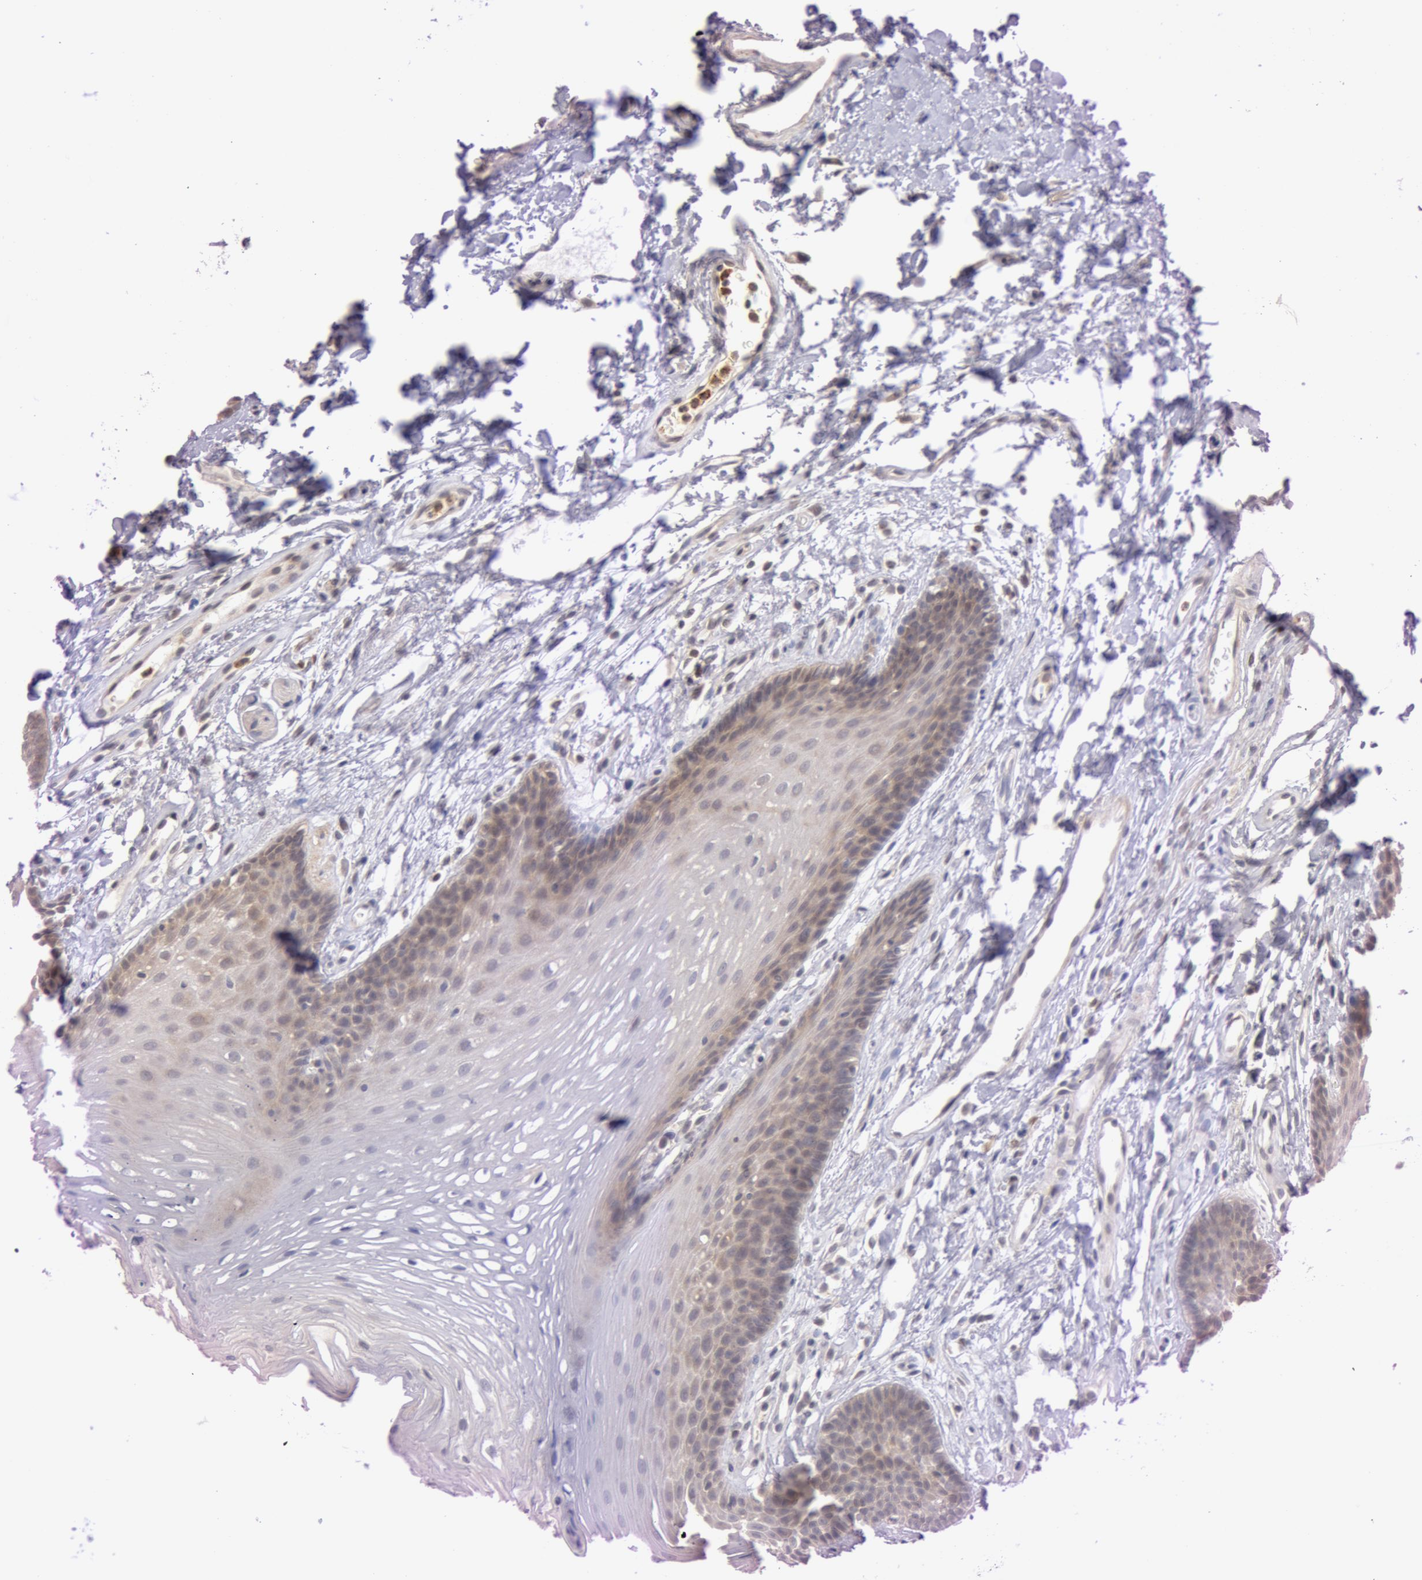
{"staining": {"intensity": "moderate", "quantity": "25%-75%", "location": "cytoplasmic/membranous"}, "tissue": "oral mucosa", "cell_type": "Squamous epithelial cells", "image_type": "normal", "snomed": [{"axis": "morphology", "description": "Normal tissue, NOS"}, {"axis": "topography", "description": "Oral tissue"}], "caption": "A medium amount of moderate cytoplasmic/membranous staining is identified in about 25%-75% of squamous epithelial cells in normal oral mucosa. (DAB IHC, brown staining for protein, blue staining for nuclei).", "gene": "ATG2B", "patient": {"sex": "male", "age": 62}}